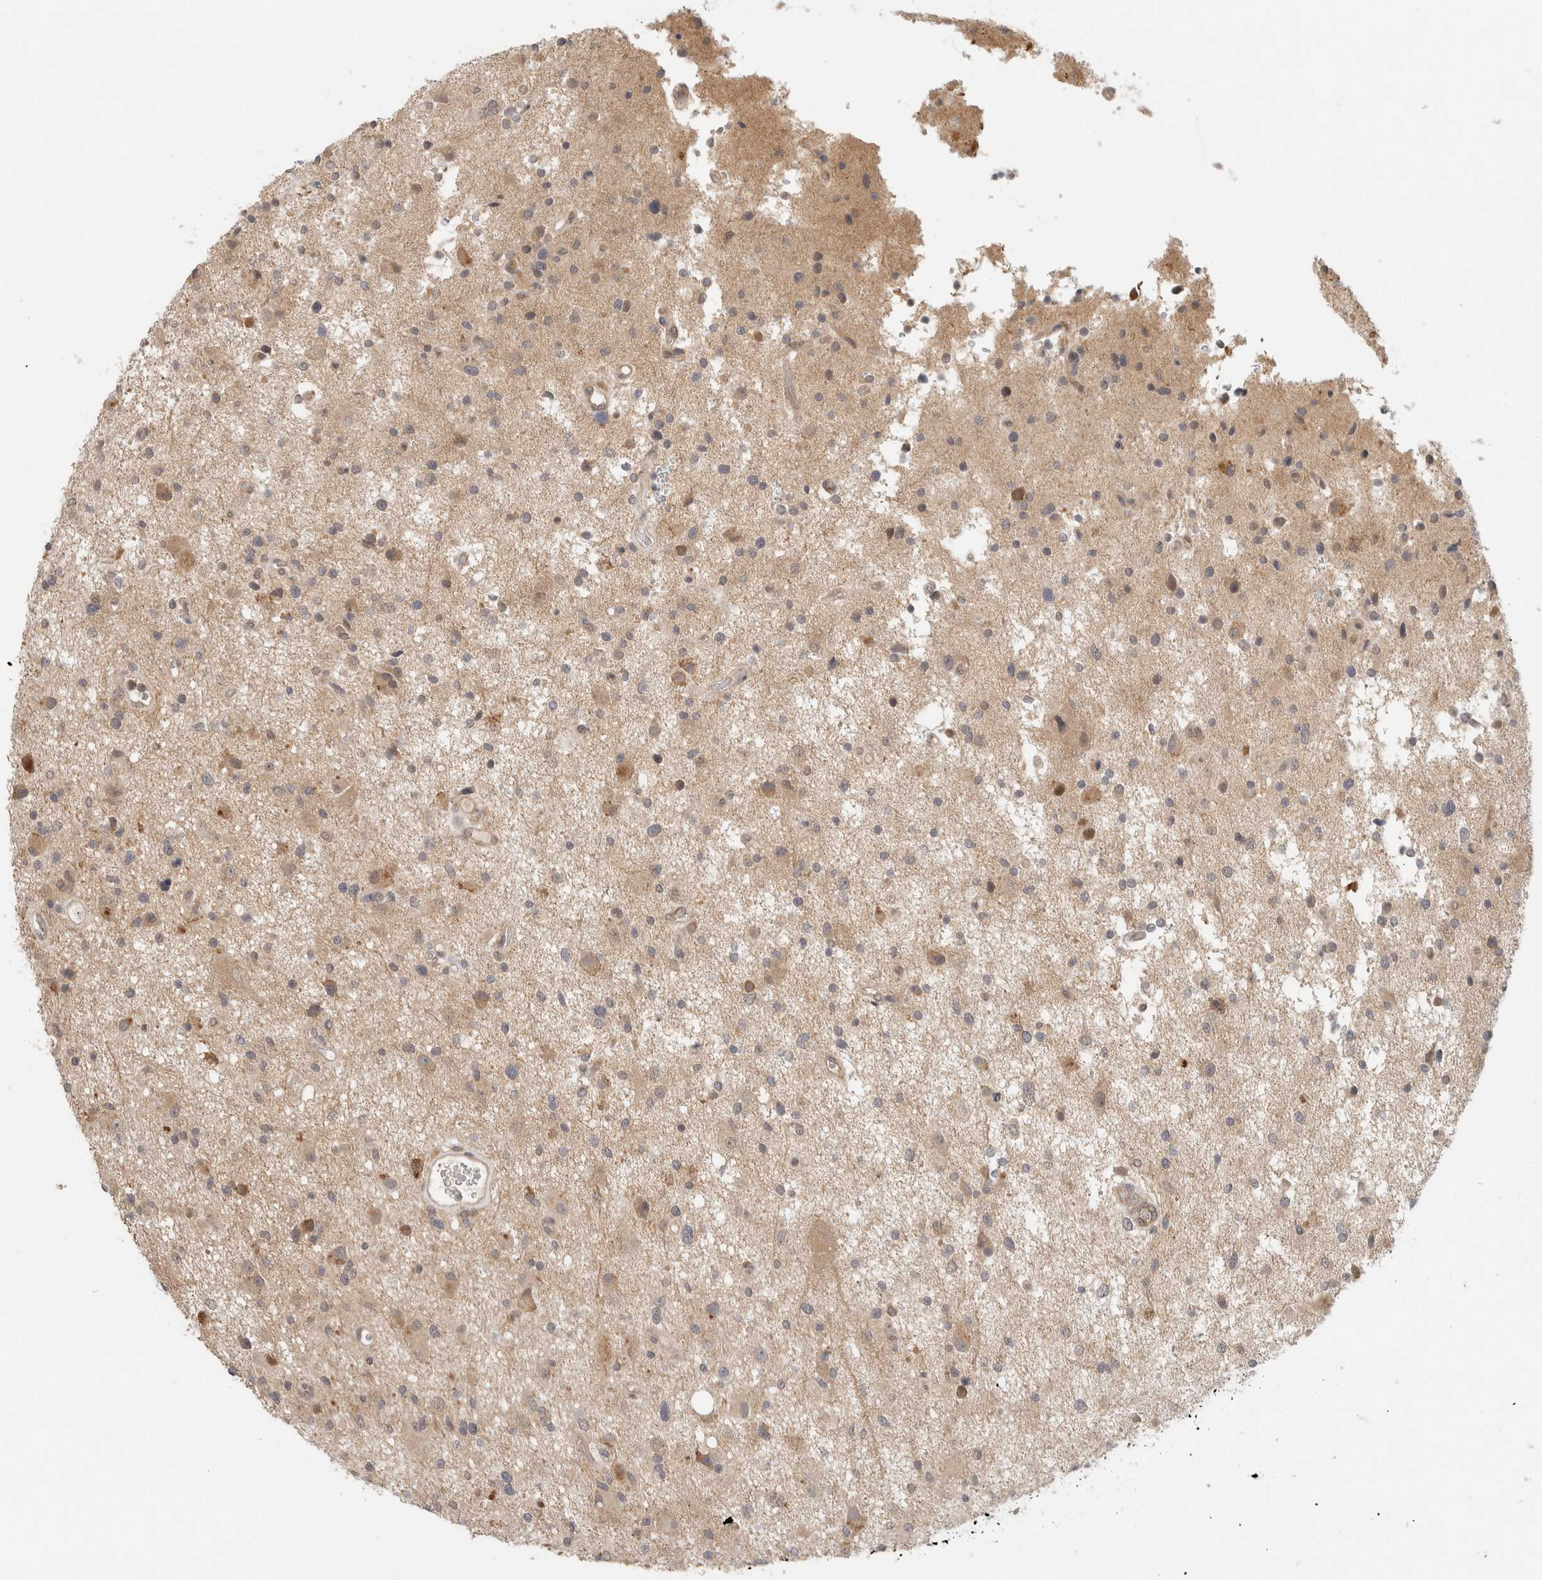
{"staining": {"intensity": "moderate", "quantity": "<25%", "location": "cytoplasmic/membranous"}, "tissue": "glioma", "cell_type": "Tumor cells", "image_type": "cancer", "snomed": [{"axis": "morphology", "description": "Glioma, malignant, High grade"}, {"axis": "topography", "description": "Brain"}], "caption": "Approximately <25% of tumor cells in glioma display moderate cytoplasmic/membranous protein staining as visualized by brown immunohistochemical staining.", "gene": "SGK1", "patient": {"sex": "male", "age": 33}}